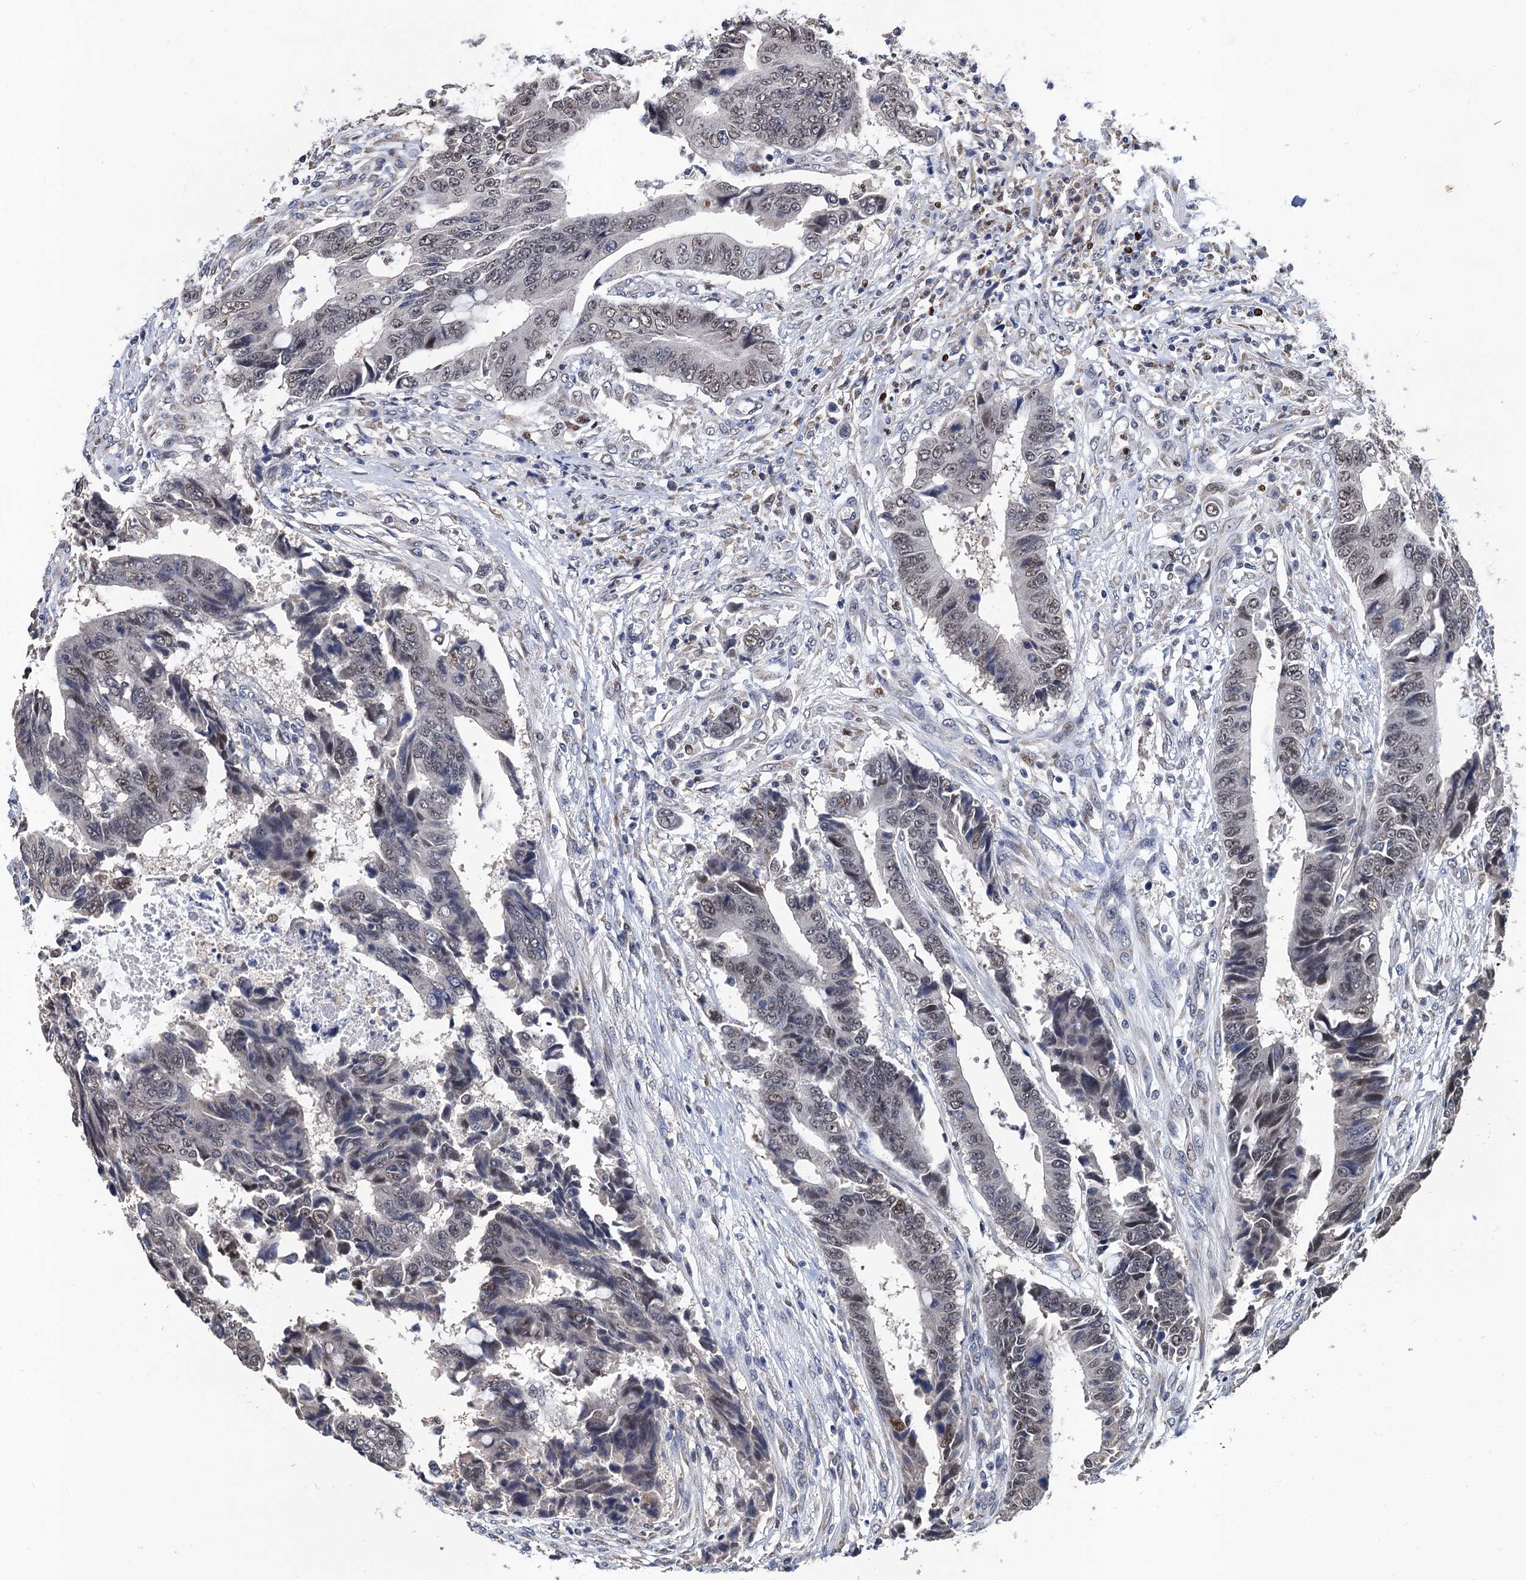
{"staining": {"intensity": "moderate", "quantity": "<25%", "location": "nuclear"}, "tissue": "colorectal cancer", "cell_type": "Tumor cells", "image_type": "cancer", "snomed": [{"axis": "morphology", "description": "Adenocarcinoma, NOS"}, {"axis": "topography", "description": "Rectum"}], "caption": "There is low levels of moderate nuclear positivity in tumor cells of colorectal adenocarcinoma, as demonstrated by immunohistochemical staining (brown color).", "gene": "TSEN34", "patient": {"sex": "male", "age": 84}}